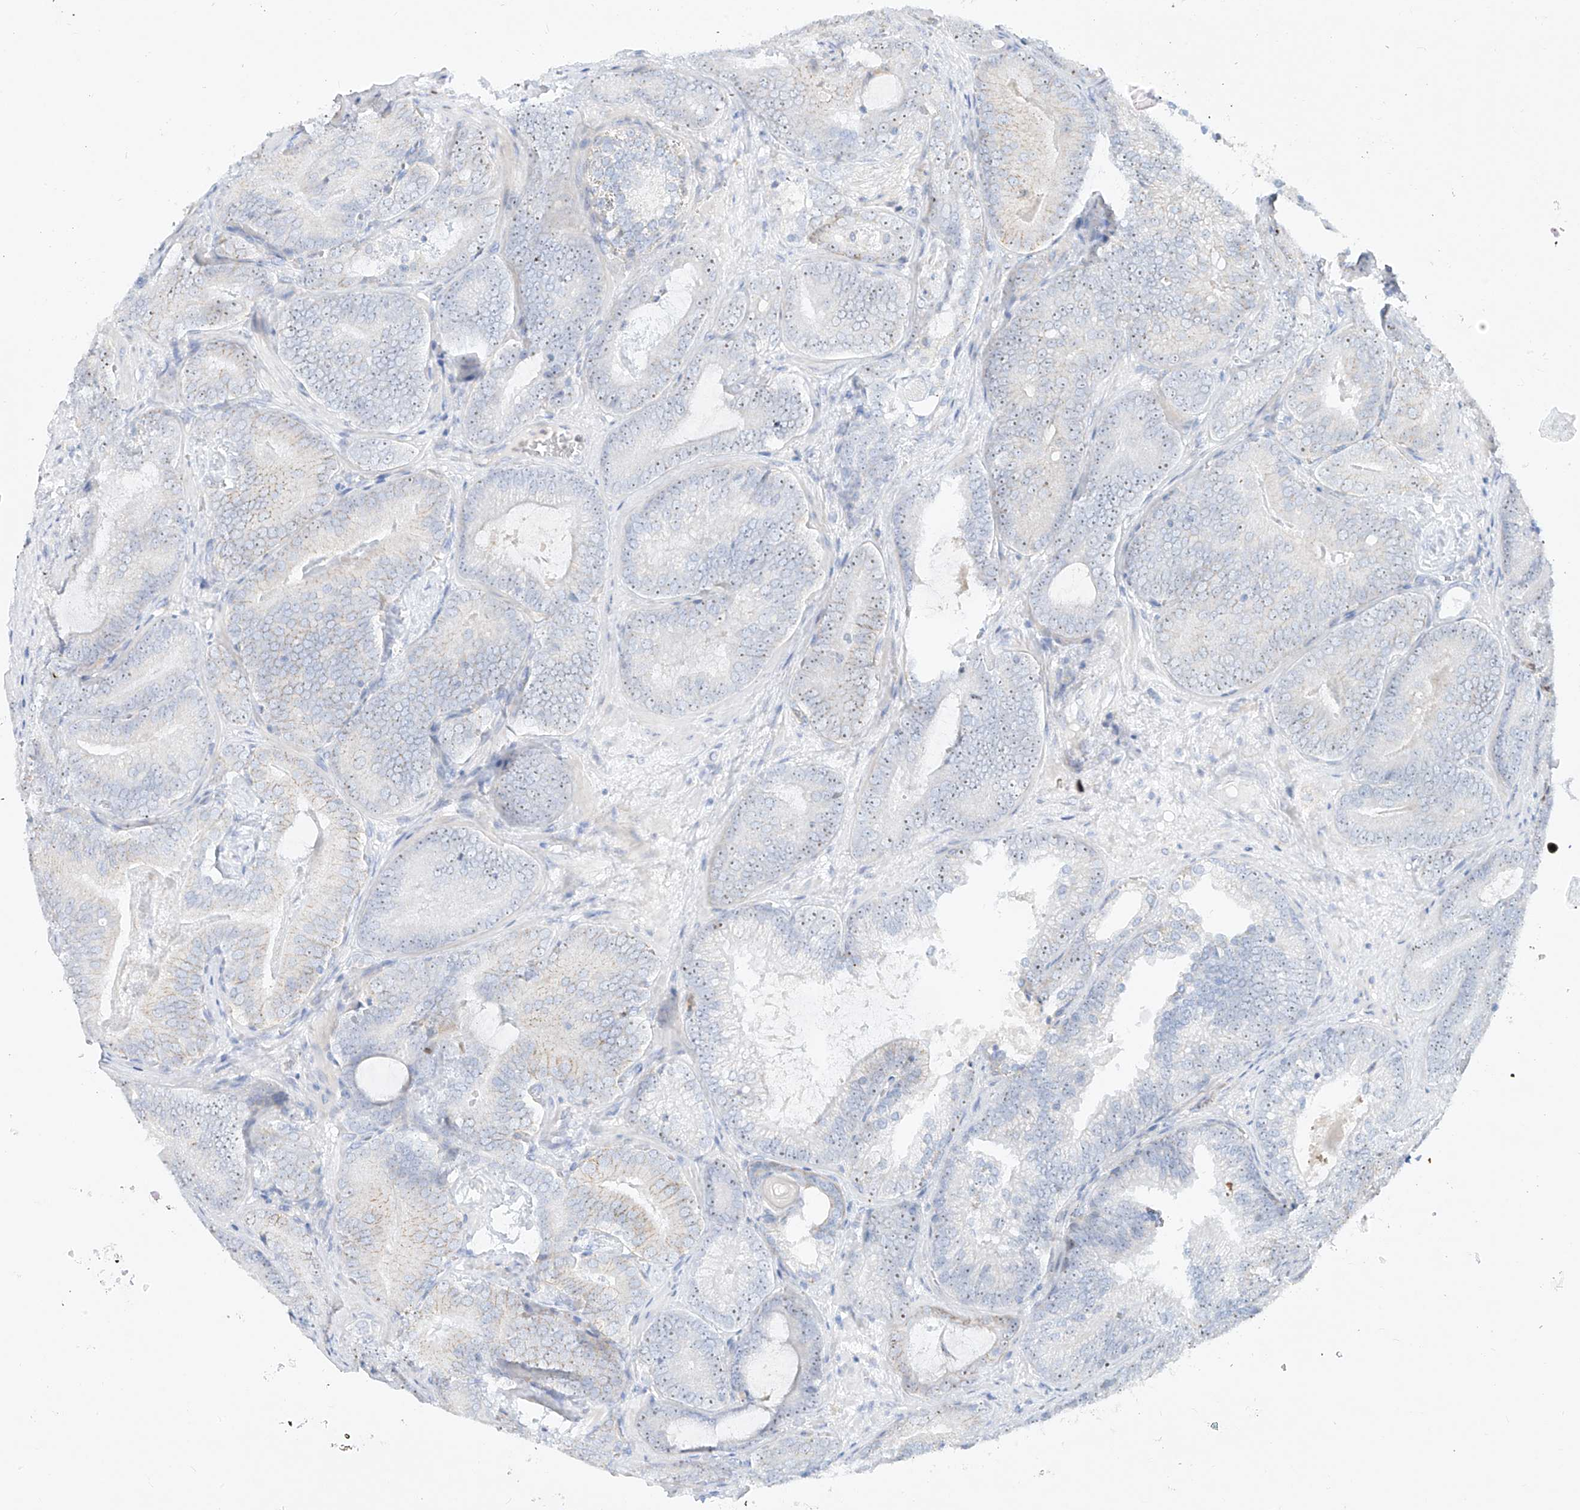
{"staining": {"intensity": "negative", "quantity": "none", "location": "none"}, "tissue": "prostate cancer", "cell_type": "Tumor cells", "image_type": "cancer", "snomed": [{"axis": "morphology", "description": "Adenocarcinoma, High grade"}, {"axis": "topography", "description": "Prostate"}], "caption": "A histopathology image of prostate cancer stained for a protein displays no brown staining in tumor cells.", "gene": "SNU13", "patient": {"sex": "male", "age": 66}}